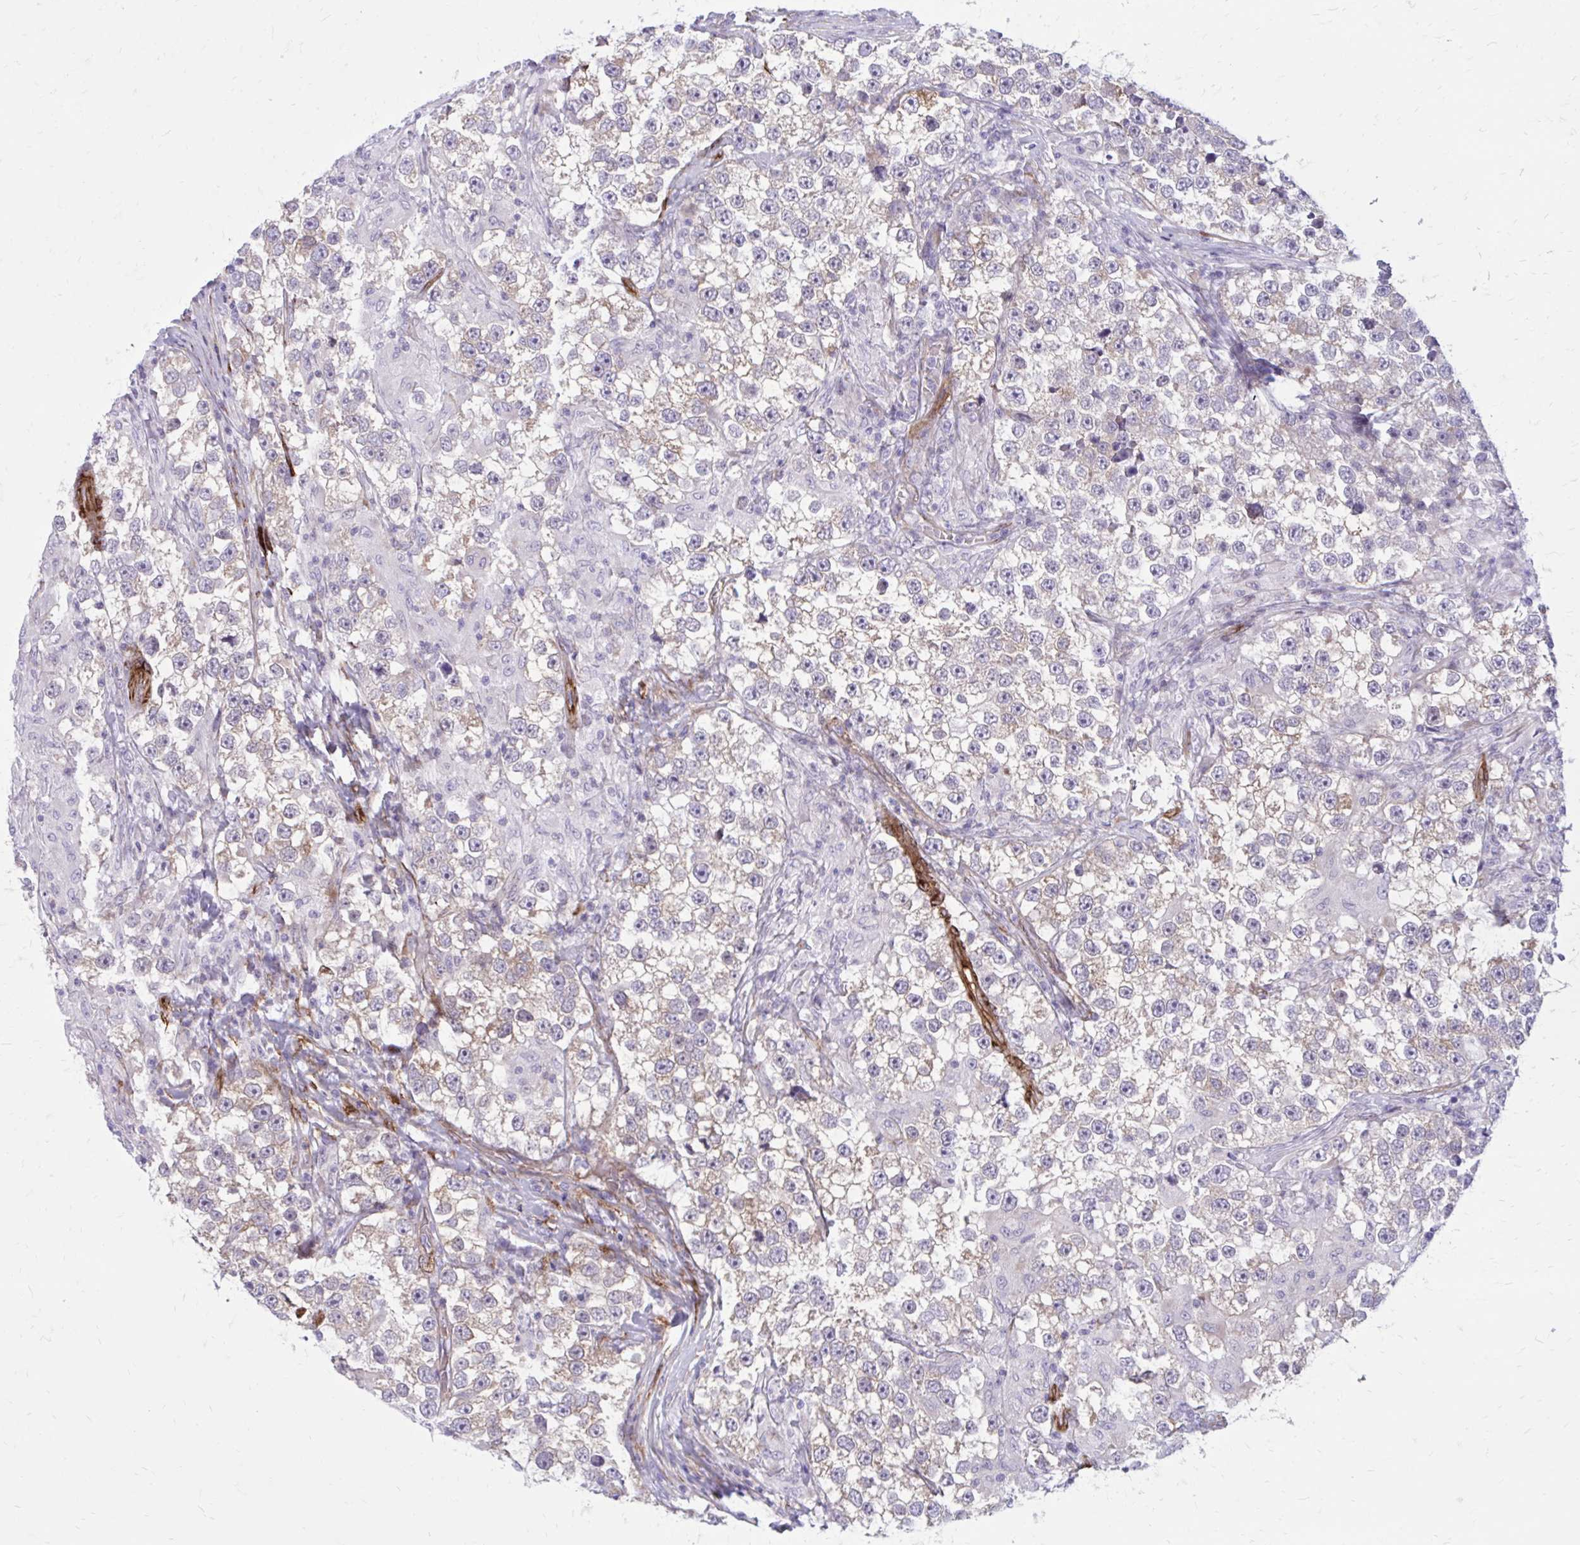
{"staining": {"intensity": "weak", "quantity": "<25%", "location": "cytoplasmic/membranous"}, "tissue": "testis cancer", "cell_type": "Tumor cells", "image_type": "cancer", "snomed": [{"axis": "morphology", "description": "Seminoma, NOS"}, {"axis": "topography", "description": "Testis"}], "caption": "IHC histopathology image of human testis seminoma stained for a protein (brown), which reveals no expression in tumor cells.", "gene": "BEND5", "patient": {"sex": "male", "age": 46}}